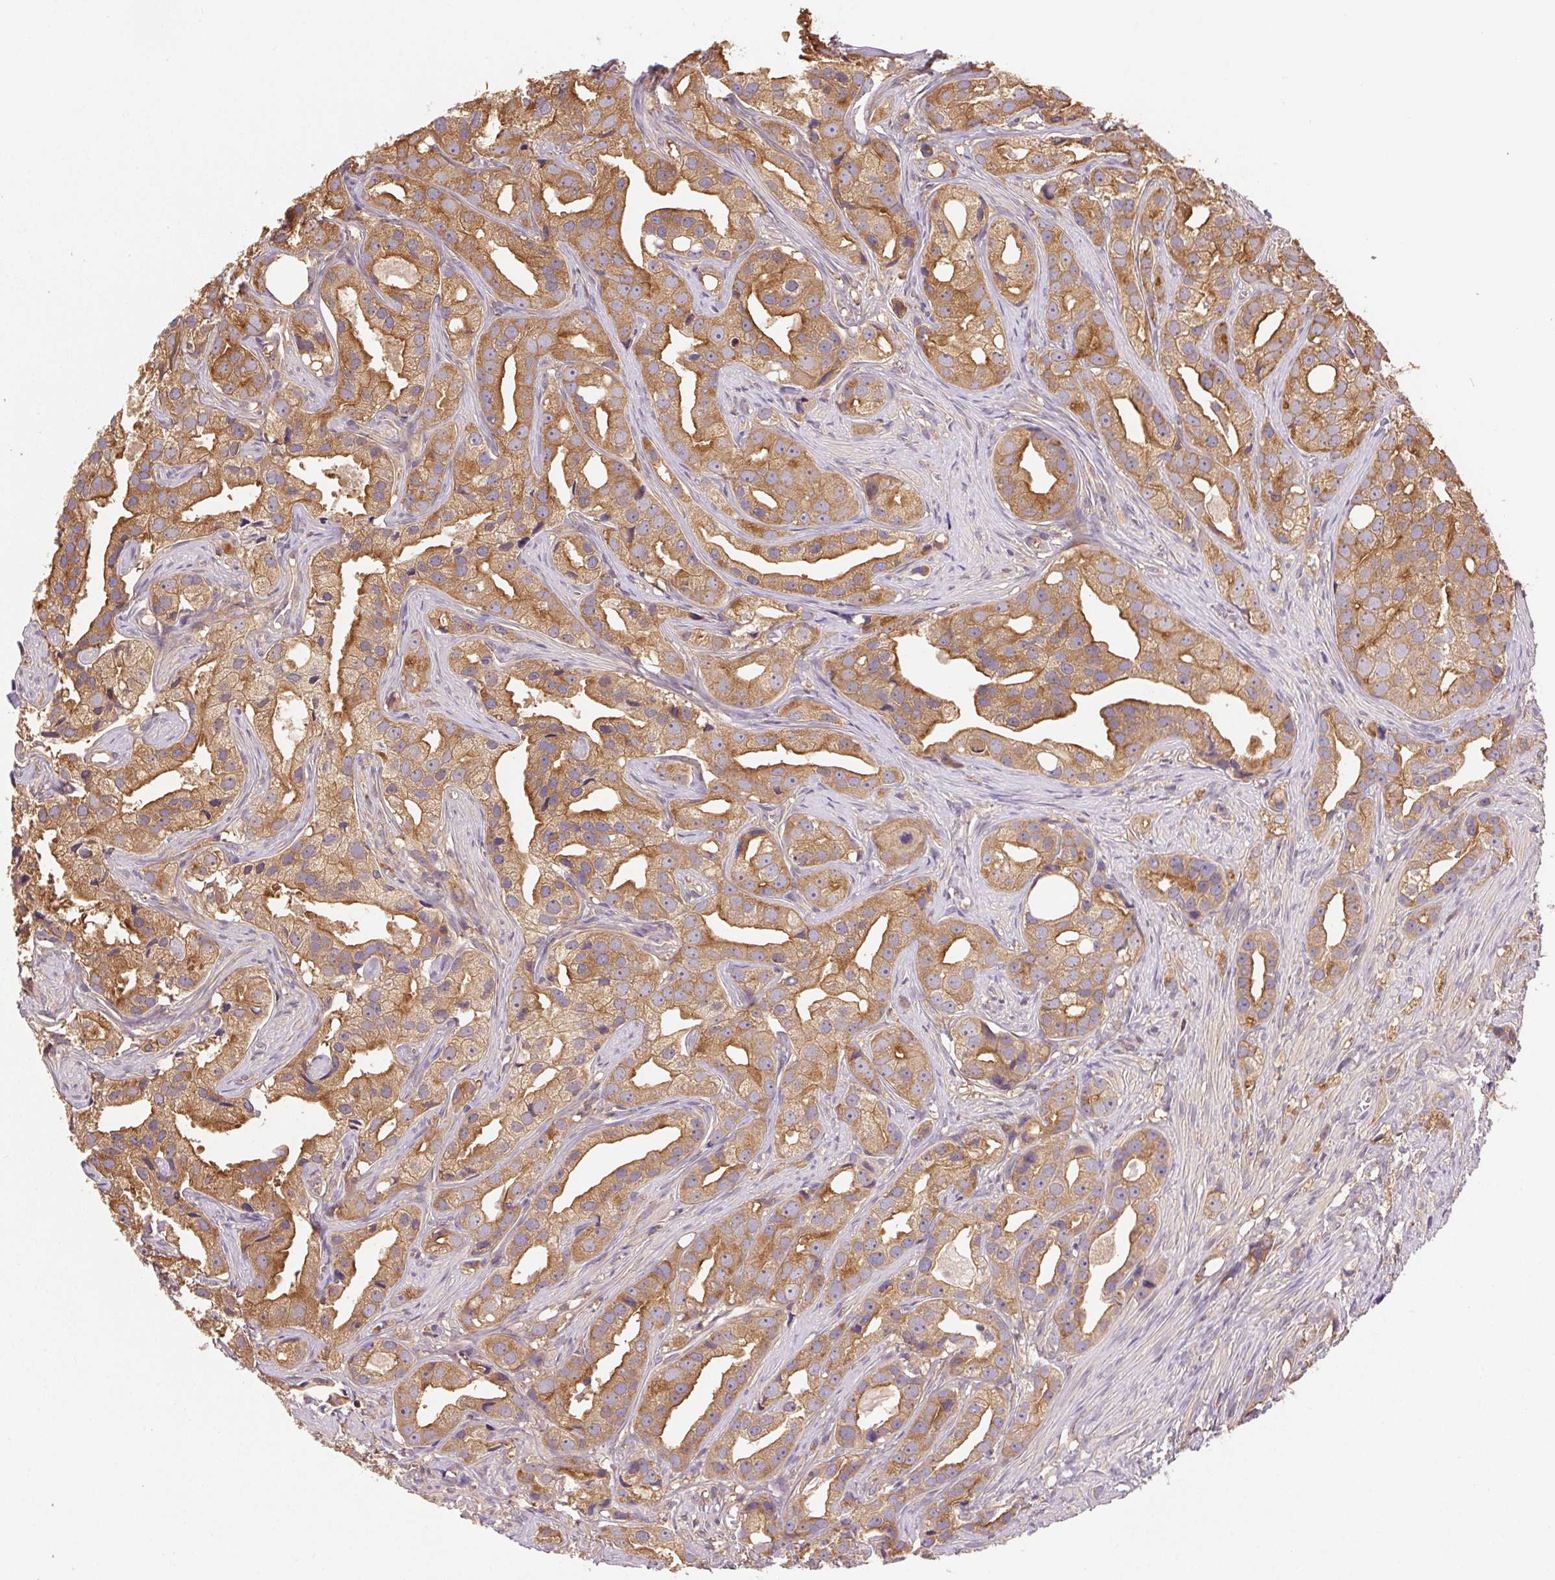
{"staining": {"intensity": "moderate", "quantity": ">75%", "location": "cytoplasmic/membranous"}, "tissue": "prostate cancer", "cell_type": "Tumor cells", "image_type": "cancer", "snomed": [{"axis": "morphology", "description": "Adenocarcinoma, High grade"}, {"axis": "topography", "description": "Prostate"}], "caption": "Brown immunohistochemical staining in prostate cancer displays moderate cytoplasmic/membranous positivity in about >75% of tumor cells.", "gene": "GDI2", "patient": {"sex": "male", "age": 75}}